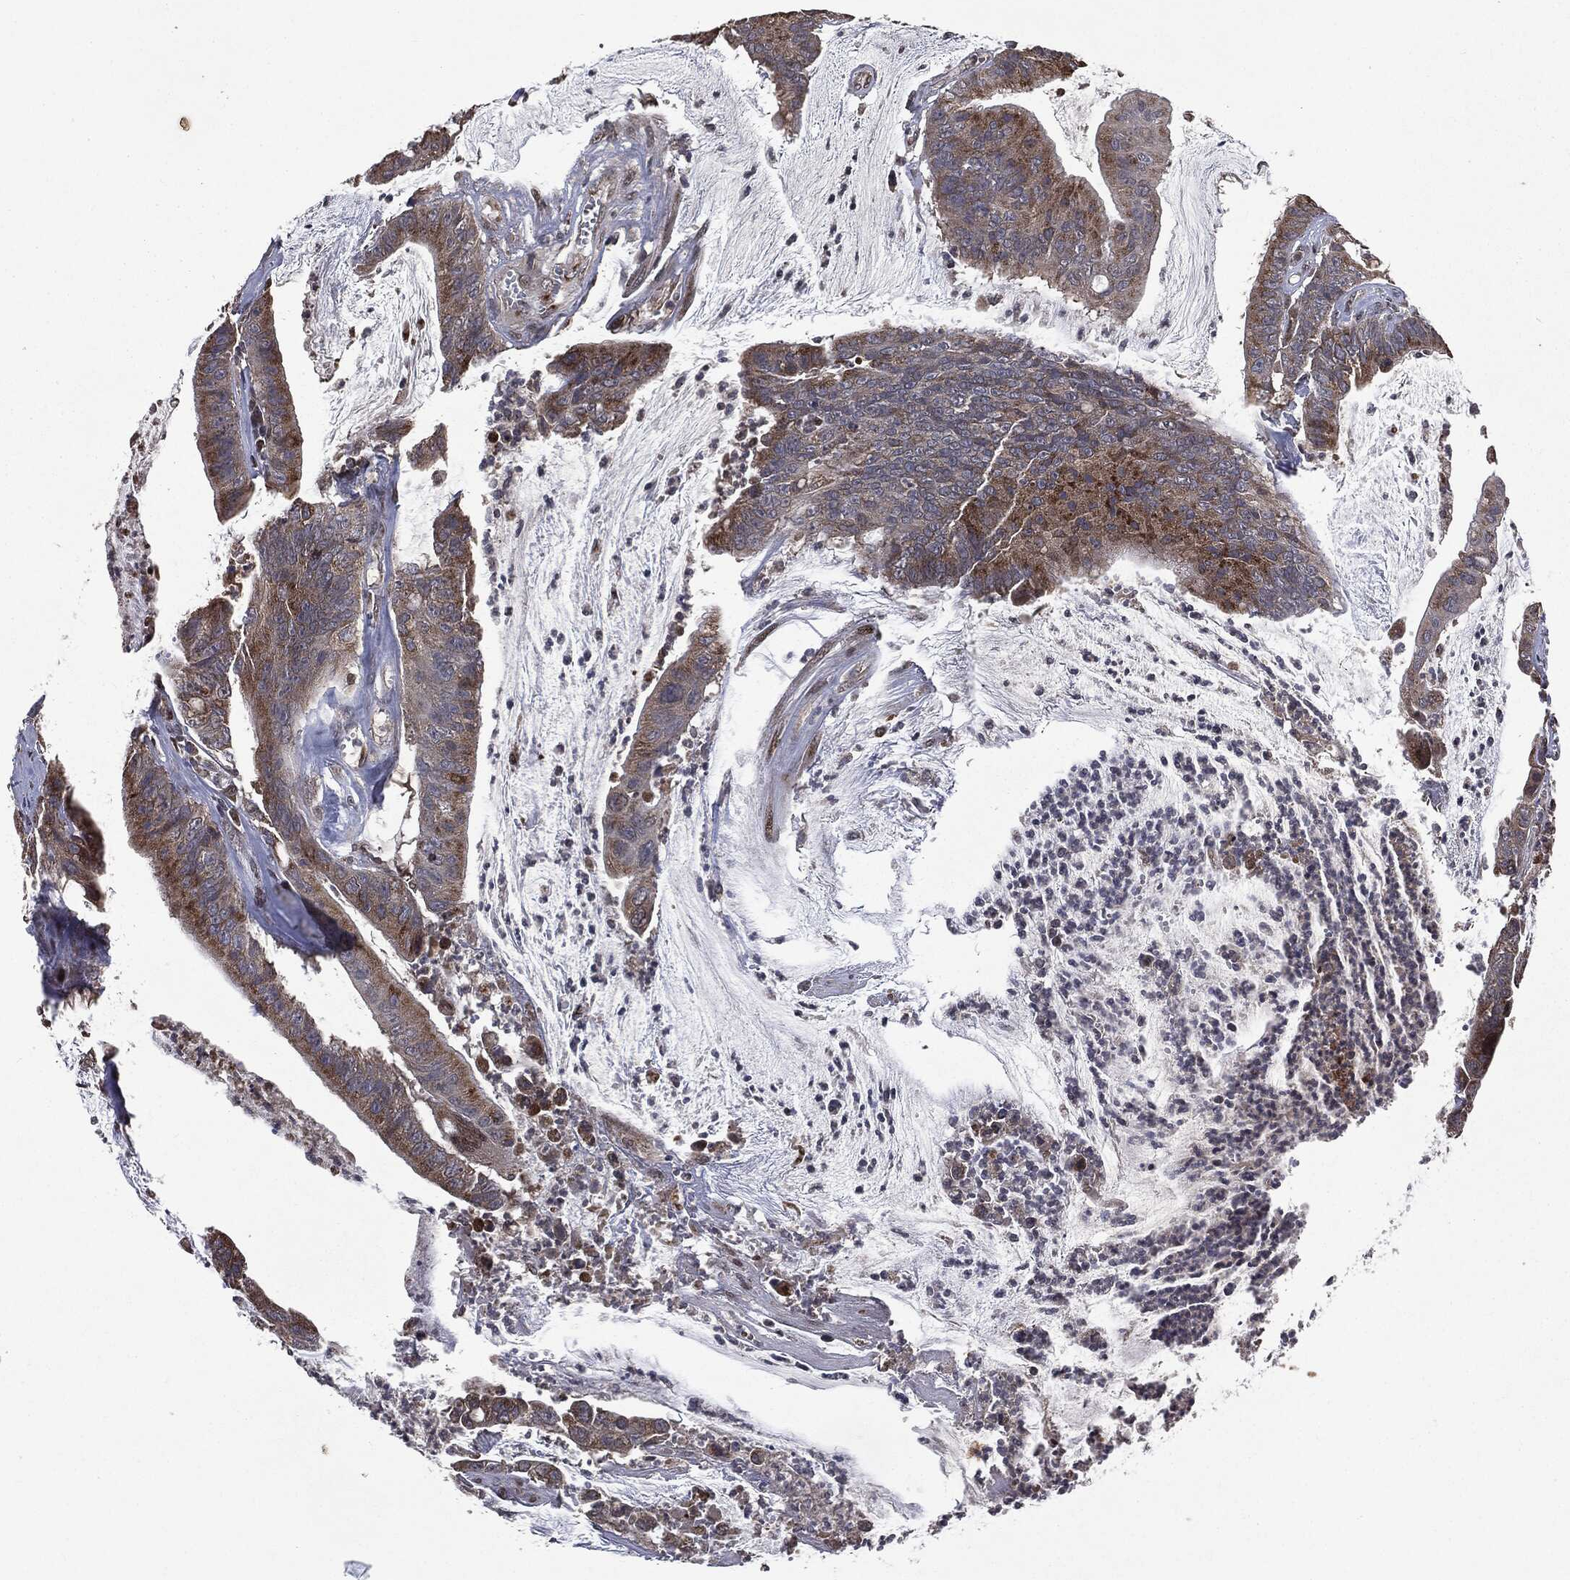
{"staining": {"intensity": "moderate", "quantity": ">75%", "location": "cytoplasmic/membranous"}, "tissue": "colorectal cancer", "cell_type": "Tumor cells", "image_type": "cancer", "snomed": [{"axis": "morphology", "description": "Adenocarcinoma, NOS"}, {"axis": "topography", "description": "Colon"}], "caption": "Tumor cells demonstrate medium levels of moderate cytoplasmic/membranous staining in approximately >75% of cells in colorectal cancer (adenocarcinoma).", "gene": "PLPPR2", "patient": {"sex": "female", "age": 69}}